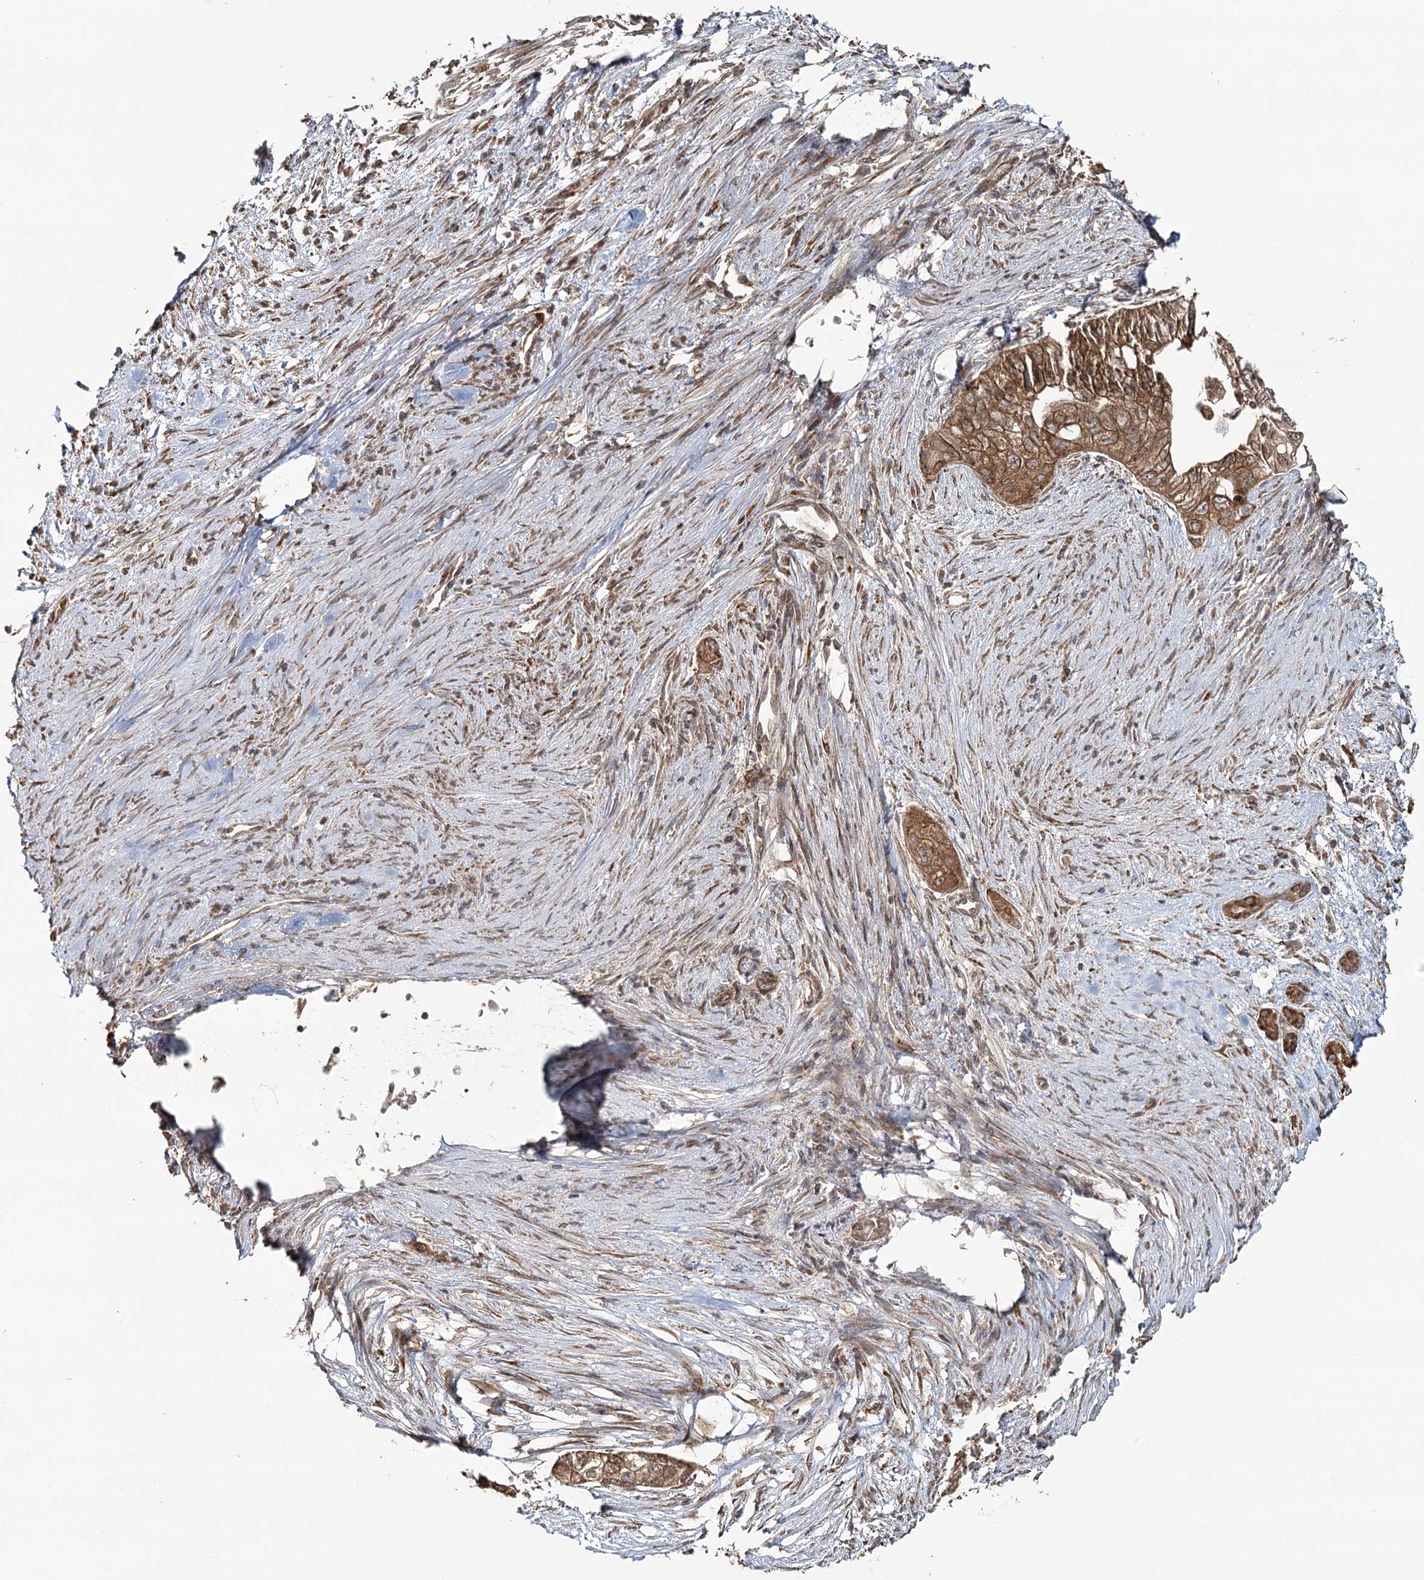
{"staining": {"intensity": "moderate", "quantity": ">75%", "location": "cytoplasmic/membranous"}, "tissue": "pancreatic cancer", "cell_type": "Tumor cells", "image_type": "cancer", "snomed": [{"axis": "morphology", "description": "Adenocarcinoma, NOS"}, {"axis": "topography", "description": "Pancreas"}], "caption": "DAB (3,3'-diaminobenzidine) immunohistochemical staining of pancreatic cancer (adenocarcinoma) reveals moderate cytoplasmic/membranous protein positivity in about >75% of tumor cells.", "gene": "OTUD4", "patient": {"sex": "male", "age": 72}}